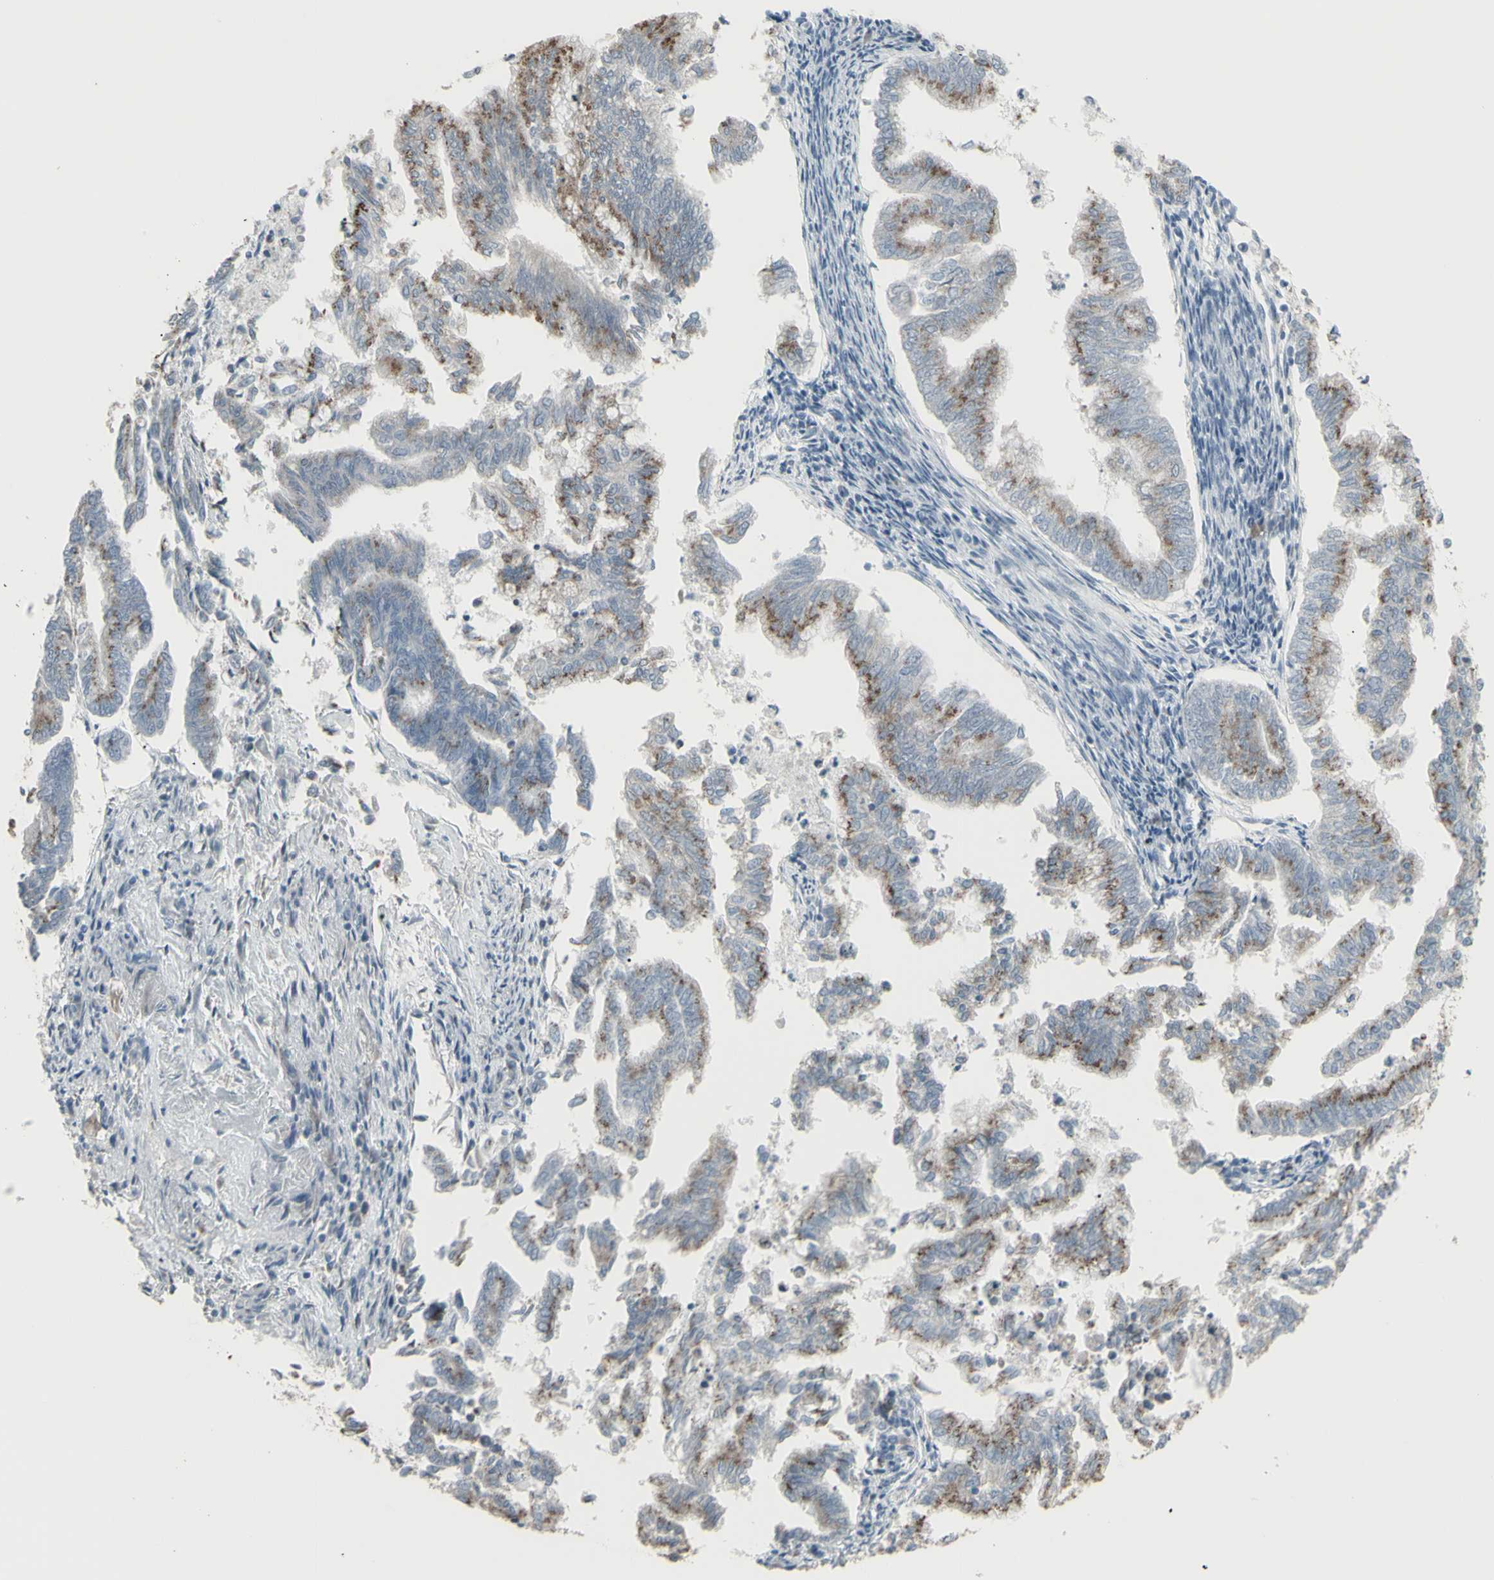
{"staining": {"intensity": "moderate", "quantity": "25%-75%", "location": "cytoplasmic/membranous"}, "tissue": "endometrial cancer", "cell_type": "Tumor cells", "image_type": "cancer", "snomed": [{"axis": "morphology", "description": "Necrosis, NOS"}, {"axis": "morphology", "description": "Adenocarcinoma, NOS"}, {"axis": "topography", "description": "Endometrium"}], "caption": "Immunohistochemistry (IHC) histopathology image of endometrial cancer stained for a protein (brown), which demonstrates medium levels of moderate cytoplasmic/membranous staining in approximately 25%-75% of tumor cells.", "gene": "CD79B", "patient": {"sex": "female", "age": 79}}